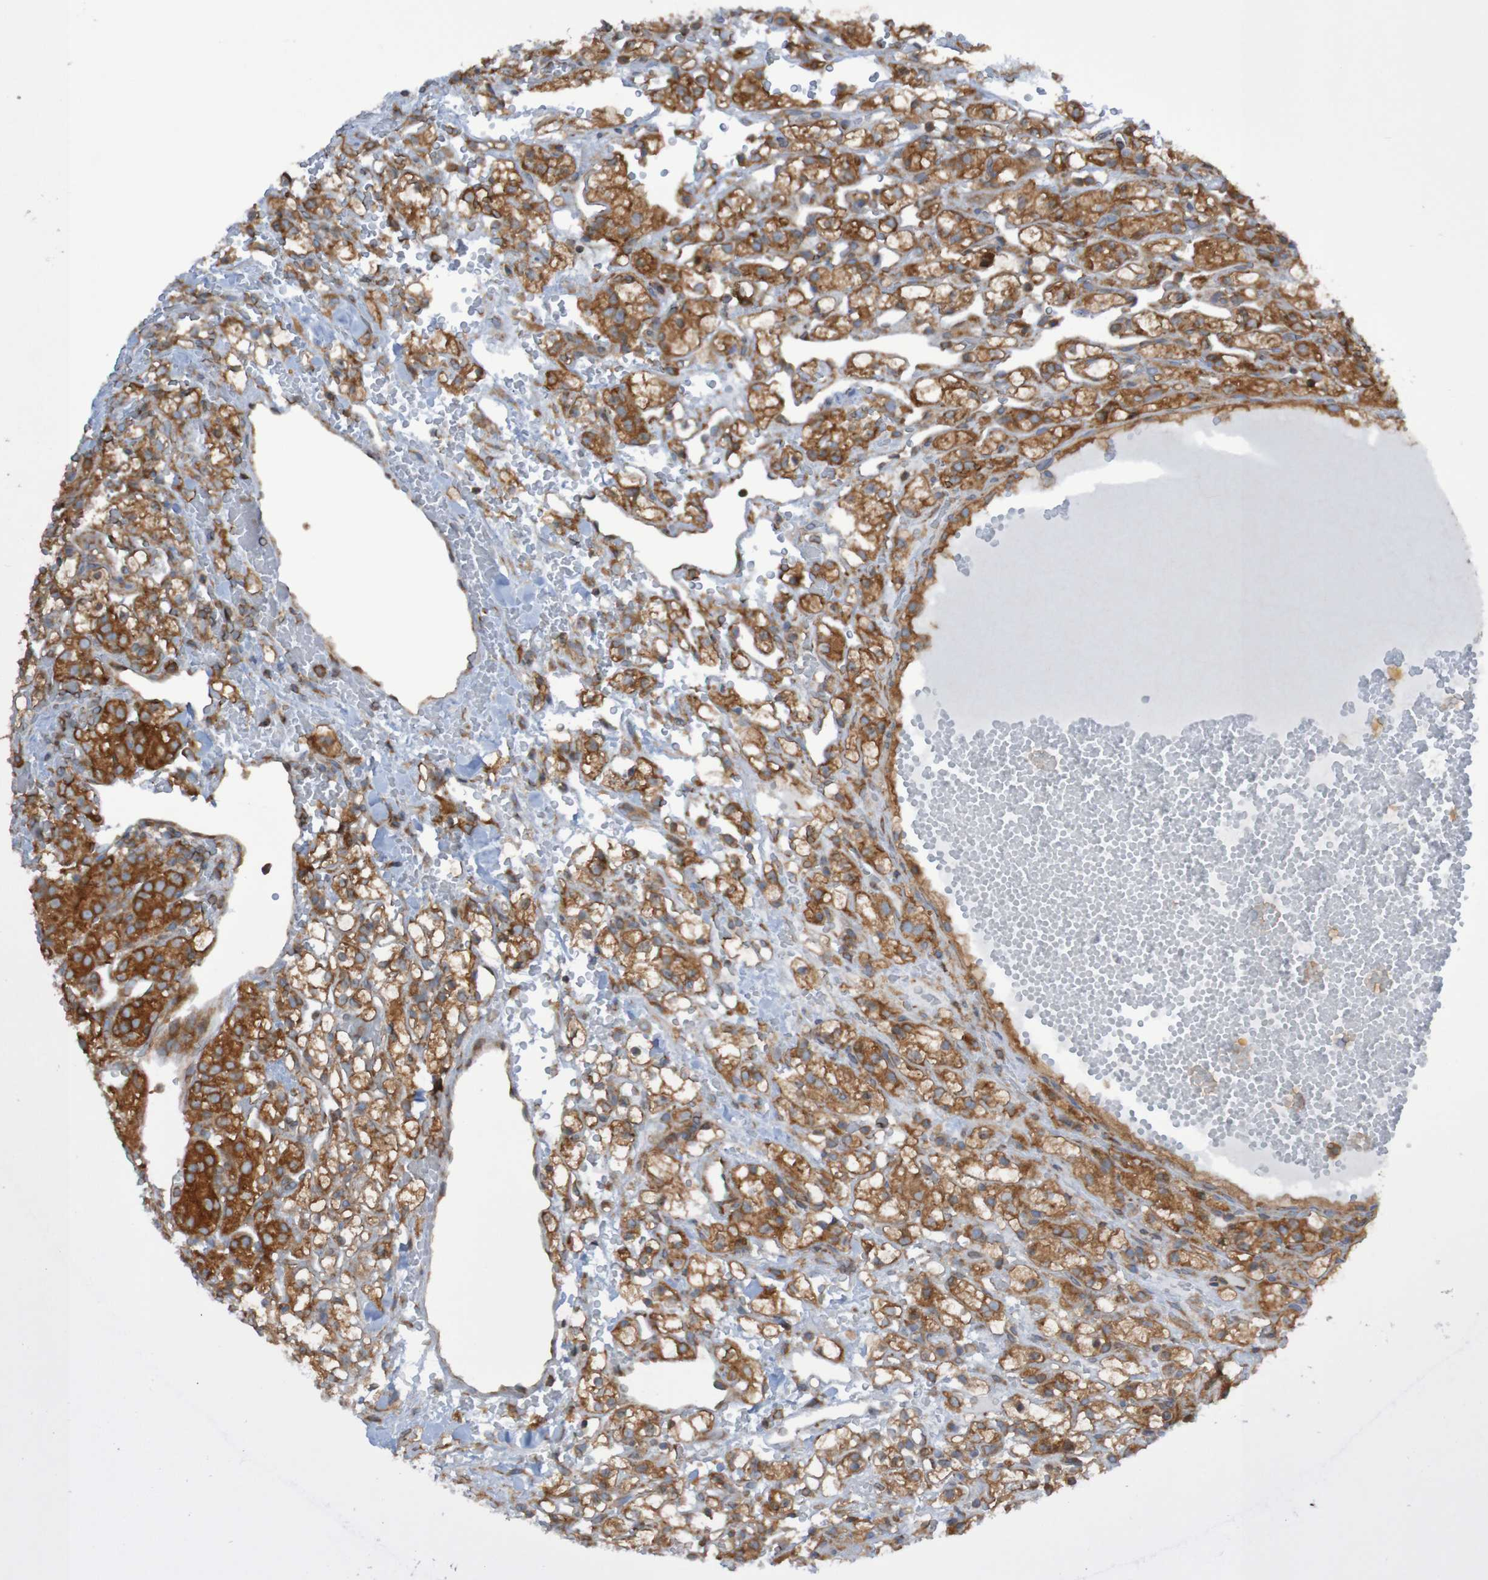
{"staining": {"intensity": "strong", "quantity": ">75%", "location": "cytoplasmic/membranous"}, "tissue": "renal cancer", "cell_type": "Tumor cells", "image_type": "cancer", "snomed": [{"axis": "morphology", "description": "Adenocarcinoma, NOS"}, {"axis": "topography", "description": "Kidney"}], "caption": "Immunohistochemistry micrograph of neoplastic tissue: human renal cancer stained using IHC demonstrates high levels of strong protein expression localized specifically in the cytoplasmic/membranous of tumor cells, appearing as a cytoplasmic/membranous brown color.", "gene": "LRRC47", "patient": {"sex": "male", "age": 61}}